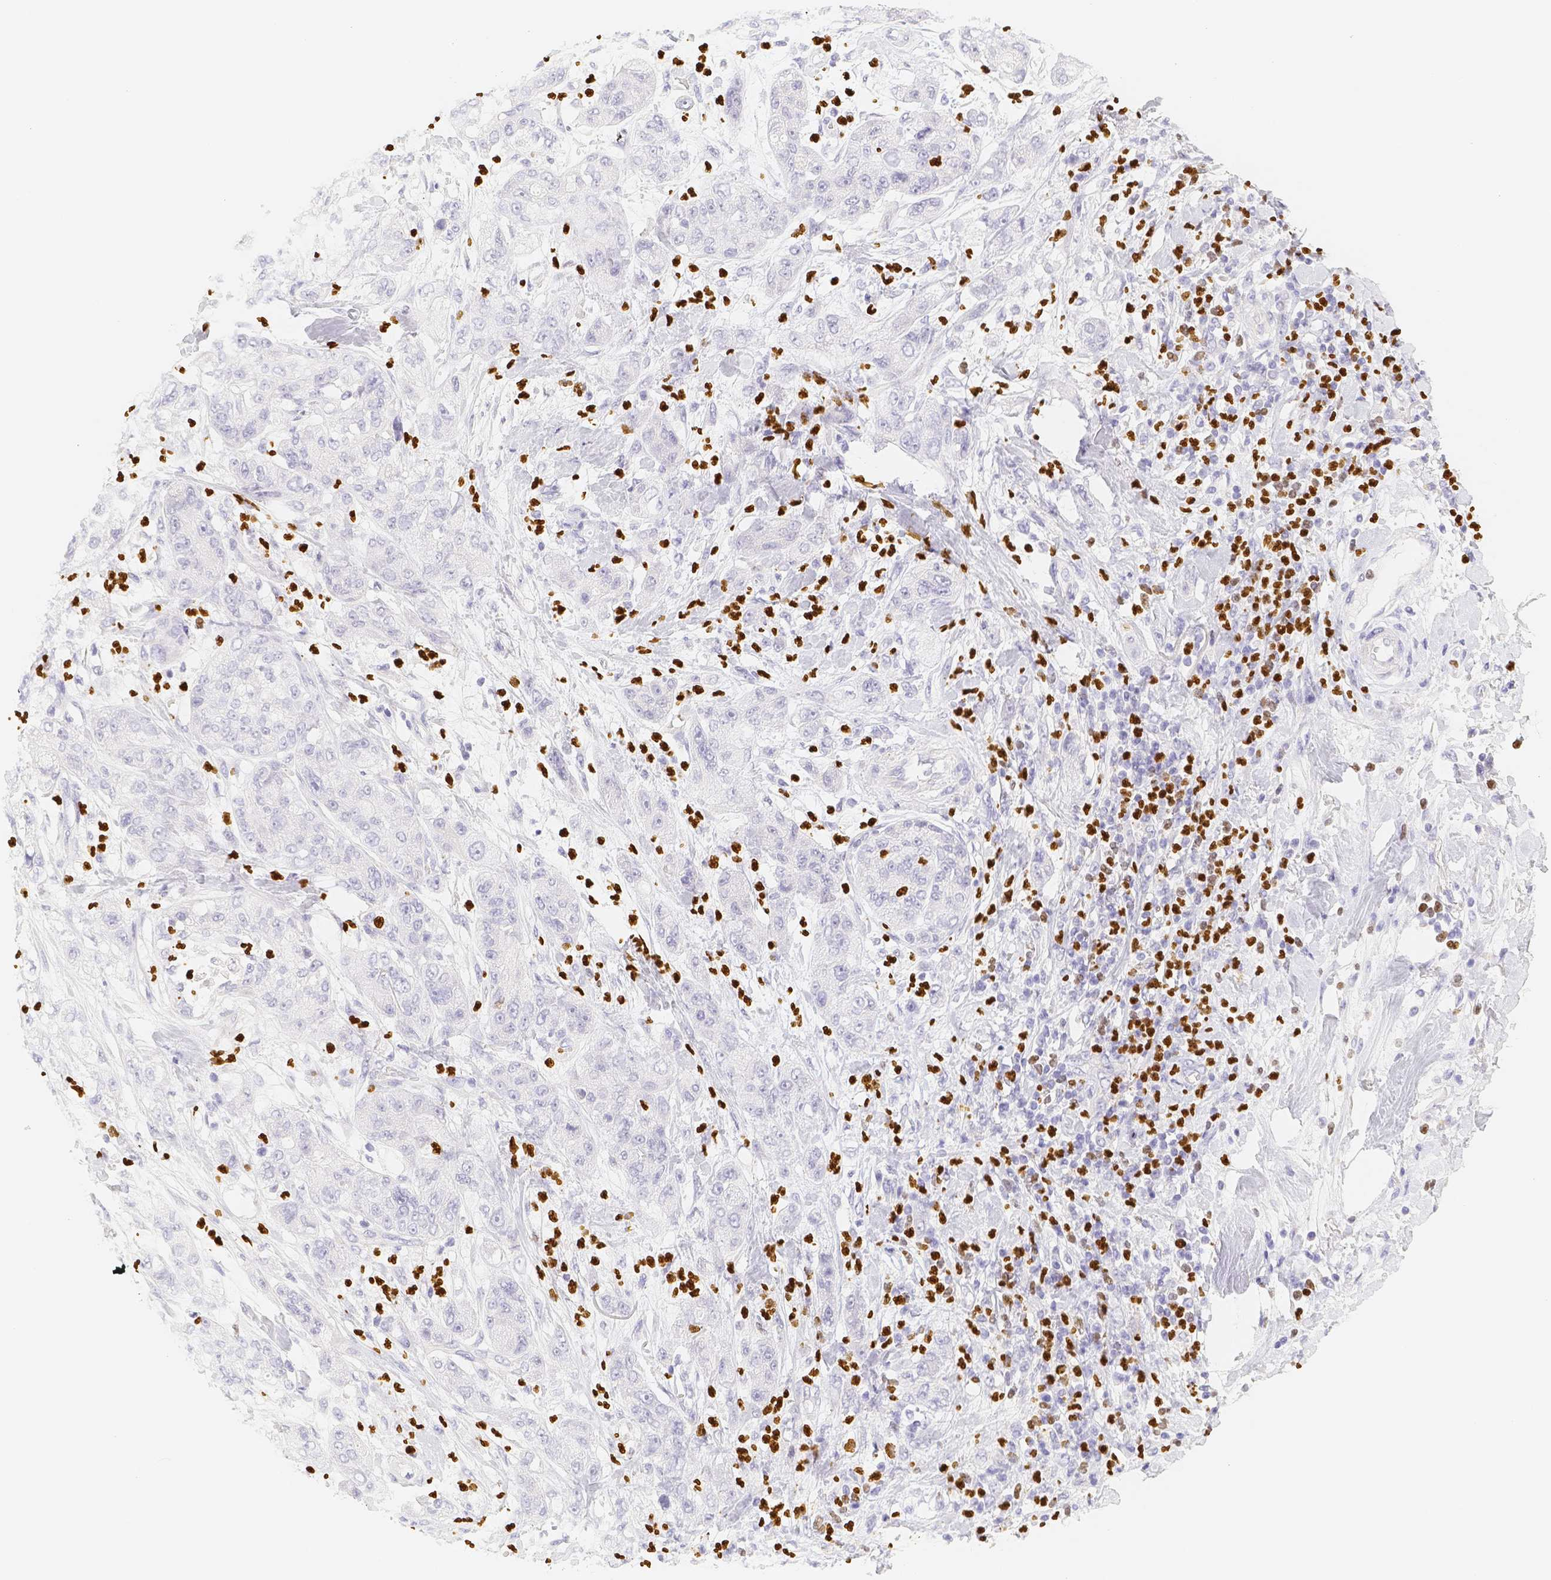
{"staining": {"intensity": "negative", "quantity": "none", "location": "none"}, "tissue": "pancreatic cancer", "cell_type": "Tumor cells", "image_type": "cancer", "snomed": [{"axis": "morphology", "description": "Adenocarcinoma, NOS"}, {"axis": "topography", "description": "Pancreas"}], "caption": "The immunohistochemistry histopathology image has no significant expression in tumor cells of pancreatic cancer (adenocarcinoma) tissue. The staining is performed using DAB brown chromogen with nuclei counter-stained in using hematoxylin.", "gene": "PADI4", "patient": {"sex": "female", "age": 78}}